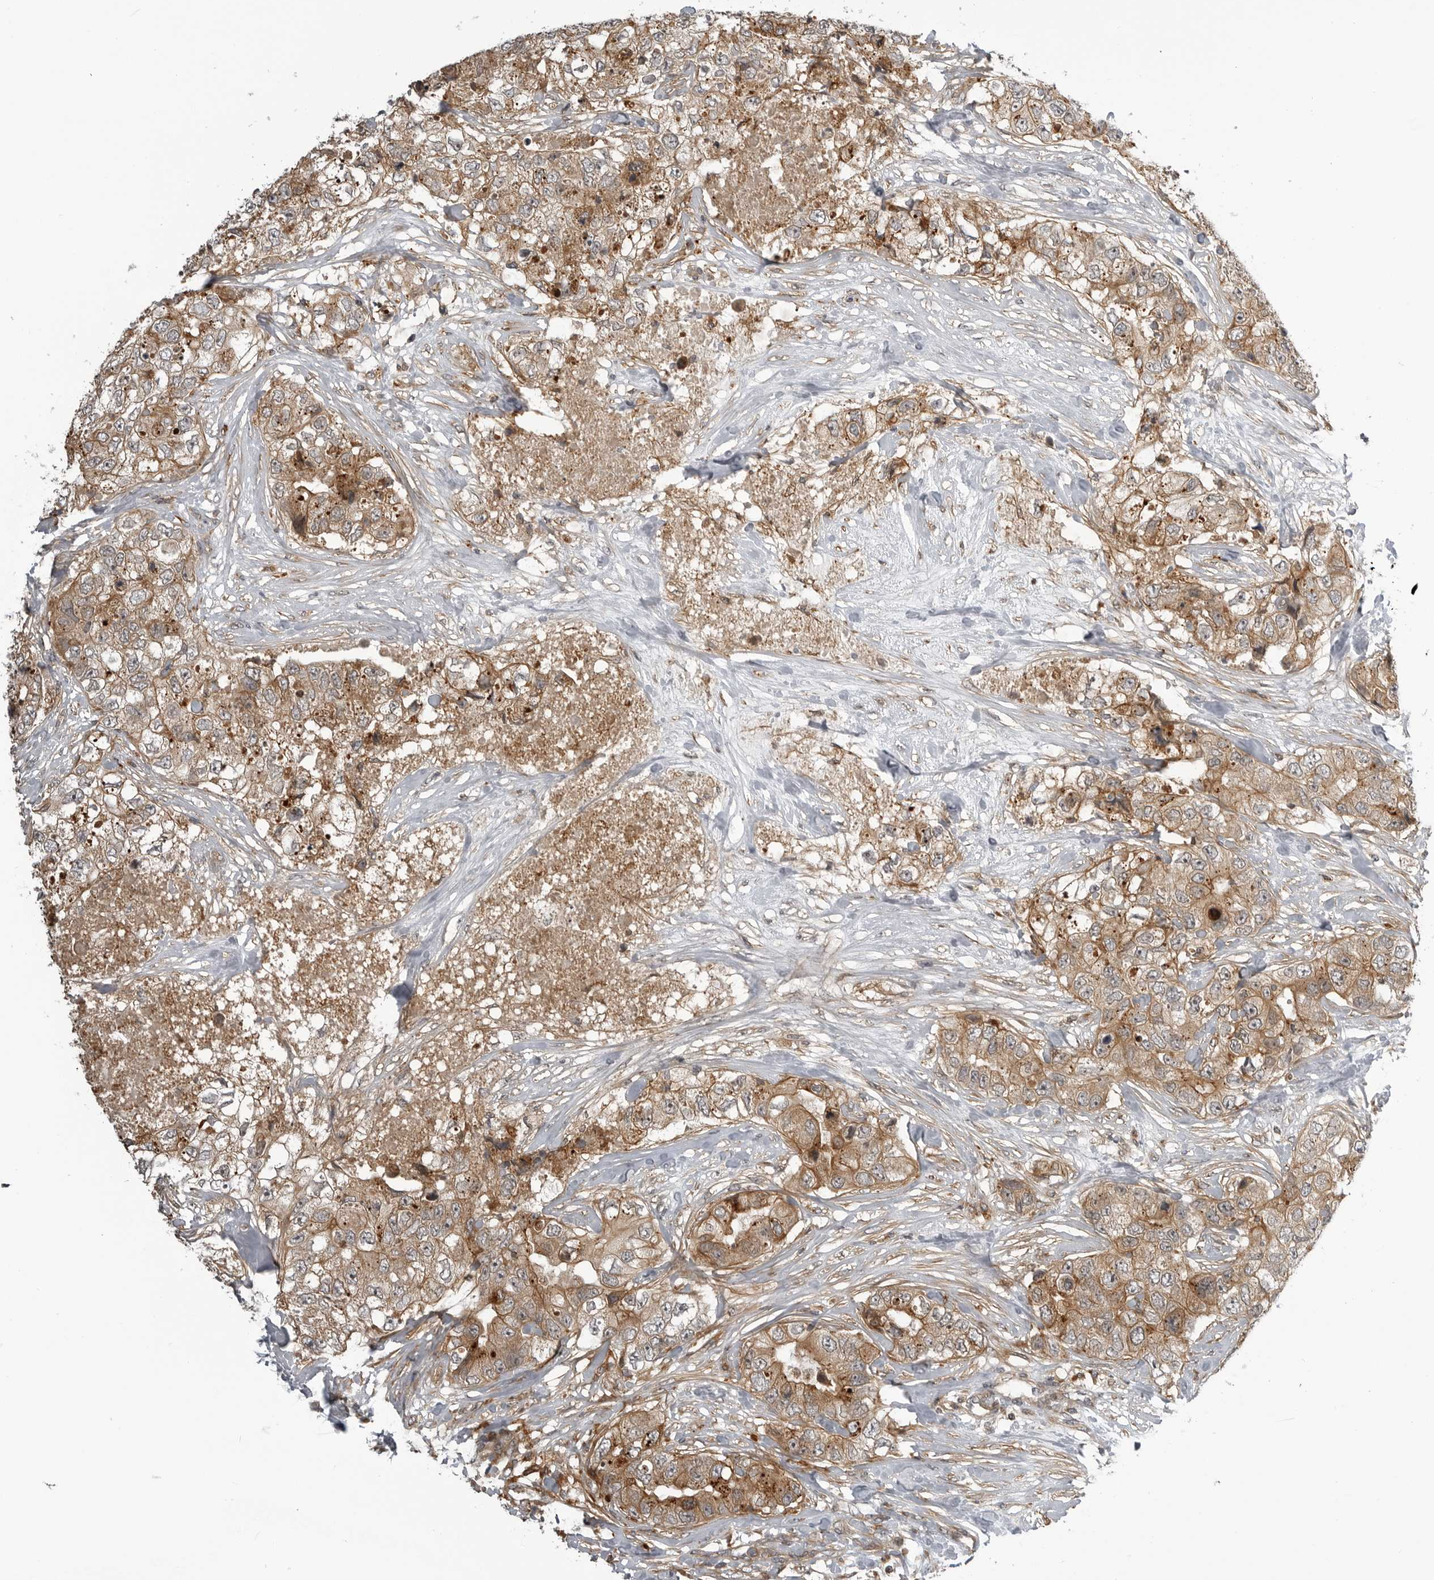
{"staining": {"intensity": "moderate", "quantity": ">75%", "location": "cytoplasmic/membranous"}, "tissue": "breast cancer", "cell_type": "Tumor cells", "image_type": "cancer", "snomed": [{"axis": "morphology", "description": "Duct carcinoma"}, {"axis": "topography", "description": "Breast"}], "caption": "Immunohistochemical staining of intraductal carcinoma (breast) reveals medium levels of moderate cytoplasmic/membranous protein staining in about >75% of tumor cells.", "gene": "LRRC45", "patient": {"sex": "female", "age": 62}}